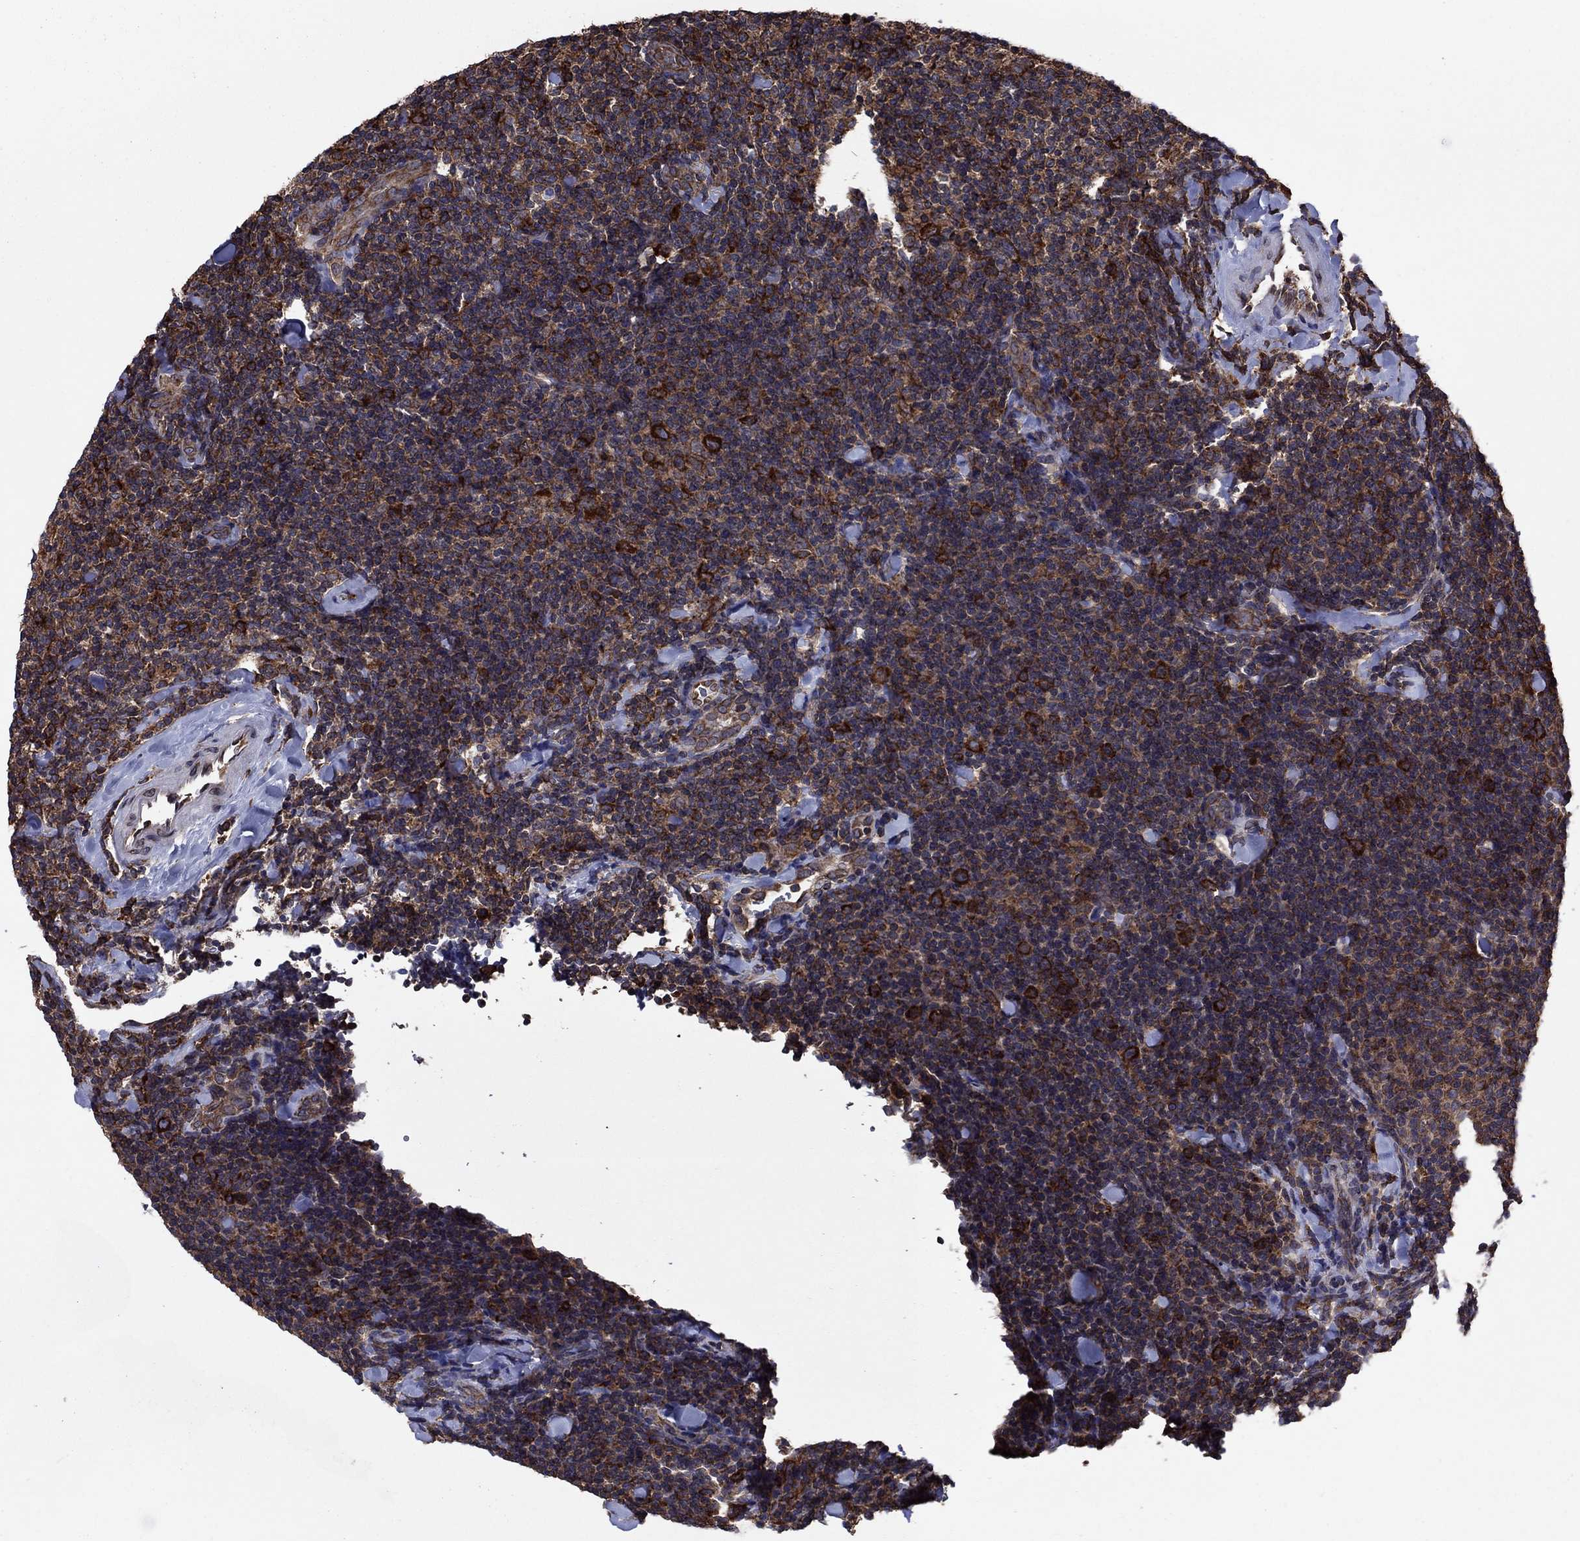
{"staining": {"intensity": "strong", "quantity": "25%-75%", "location": "cytoplasmic/membranous"}, "tissue": "lymphoma", "cell_type": "Tumor cells", "image_type": "cancer", "snomed": [{"axis": "morphology", "description": "Malignant lymphoma, non-Hodgkin's type, Low grade"}, {"axis": "topography", "description": "Lymph node"}], "caption": "Immunohistochemical staining of lymphoma reveals high levels of strong cytoplasmic/membranous protein positivity in about 25%-75% of tumor cells.", "gene": "YBX1", "patient": {"sex": "female", "age": 56}}